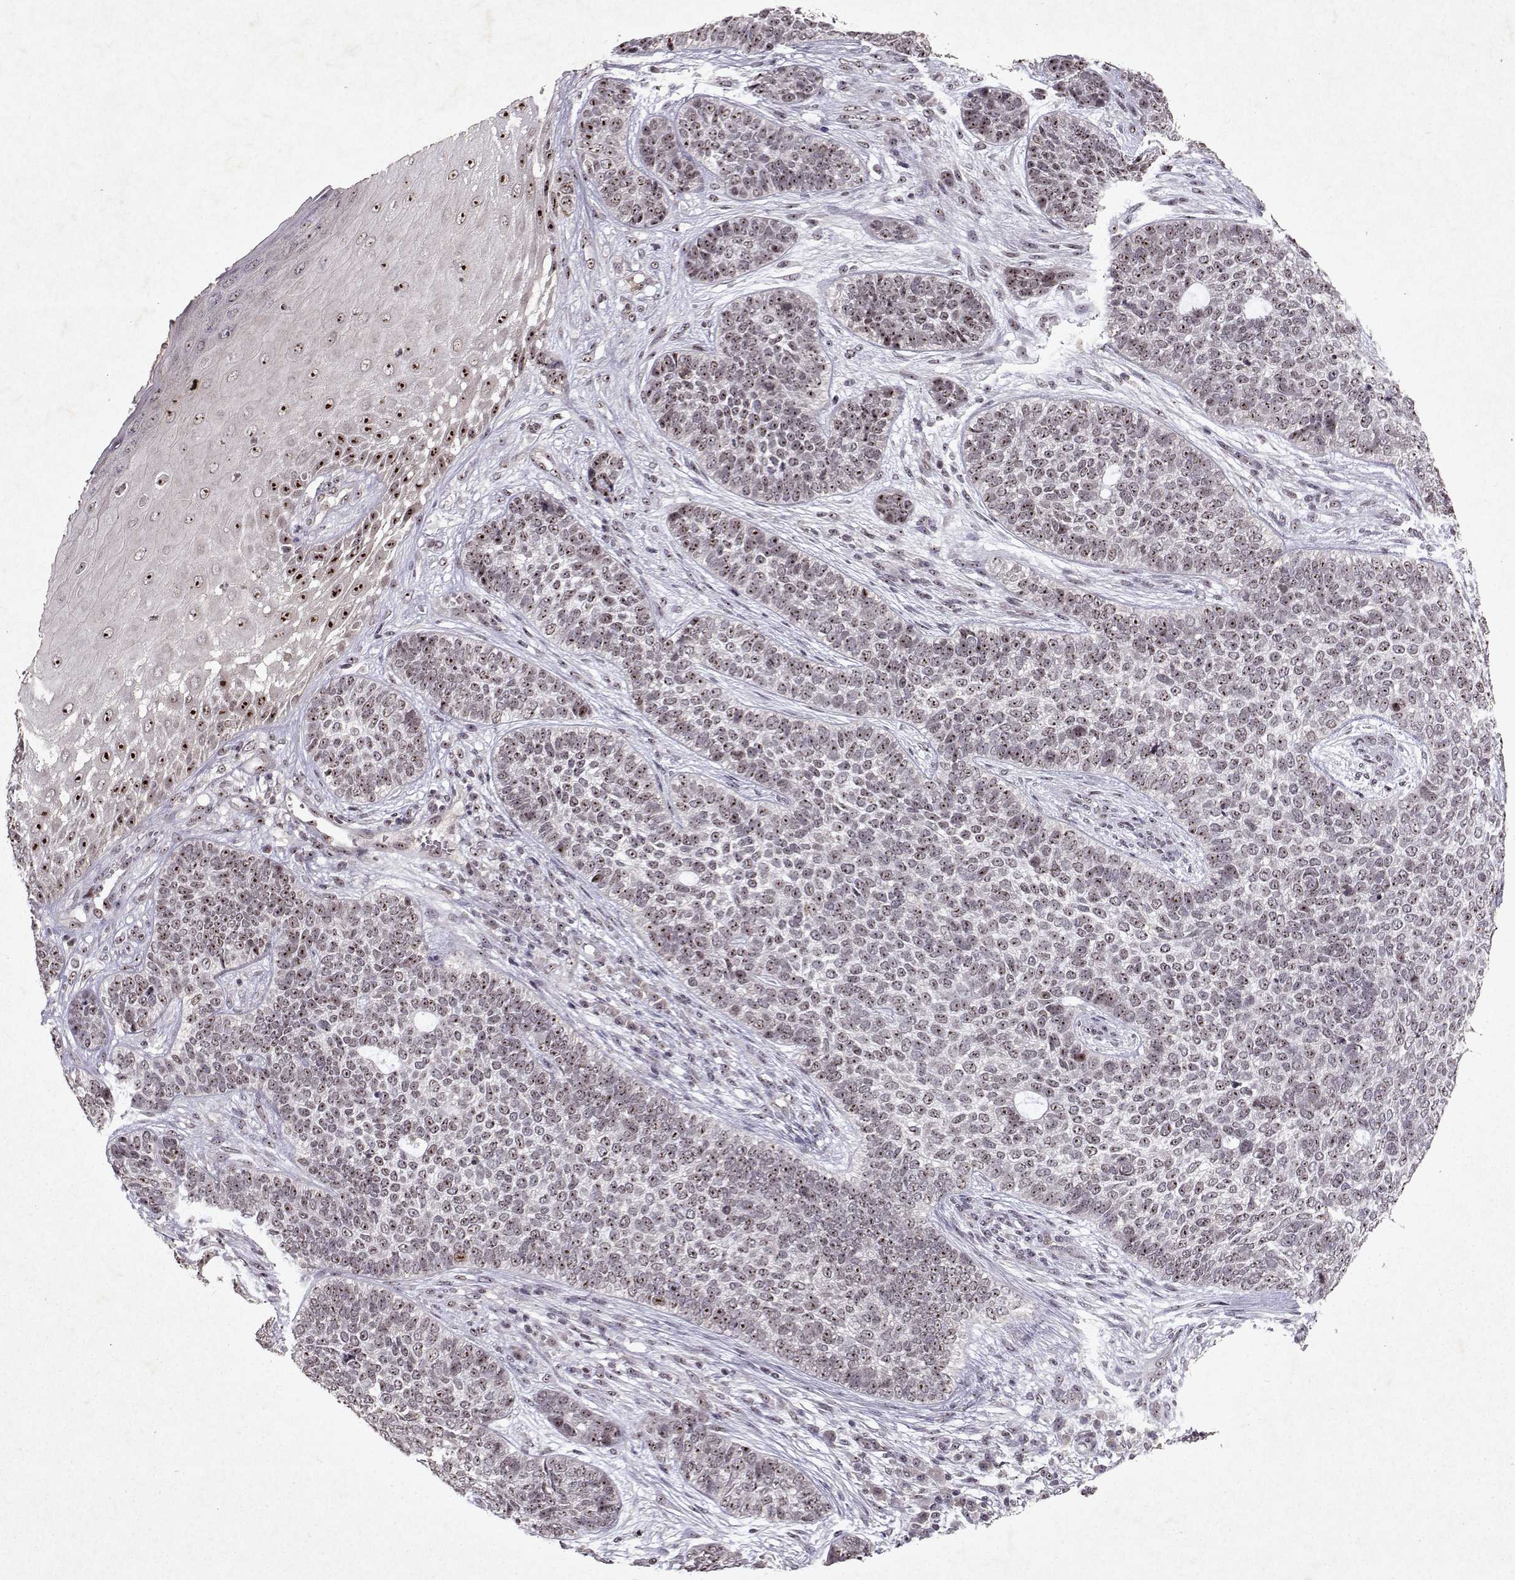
{"staining": {"intensity": "moderate", "quantity": ">75%", "location": "nuclear"}, "tissue": "skin cancer", "cell_type": "Tumor cells", "image_type": "cancer", "snomed": [{"axis": "morphology", "description": "Basal cell carcinoma"}, {"axis": "topography", "description": "Skin"}], "caption": "A brown stain labels moderate nuclear positivity of a protein in skin cancer tumor cells.", "gene": "DDX56", "patient": {"sex": "female", "age": 69}}